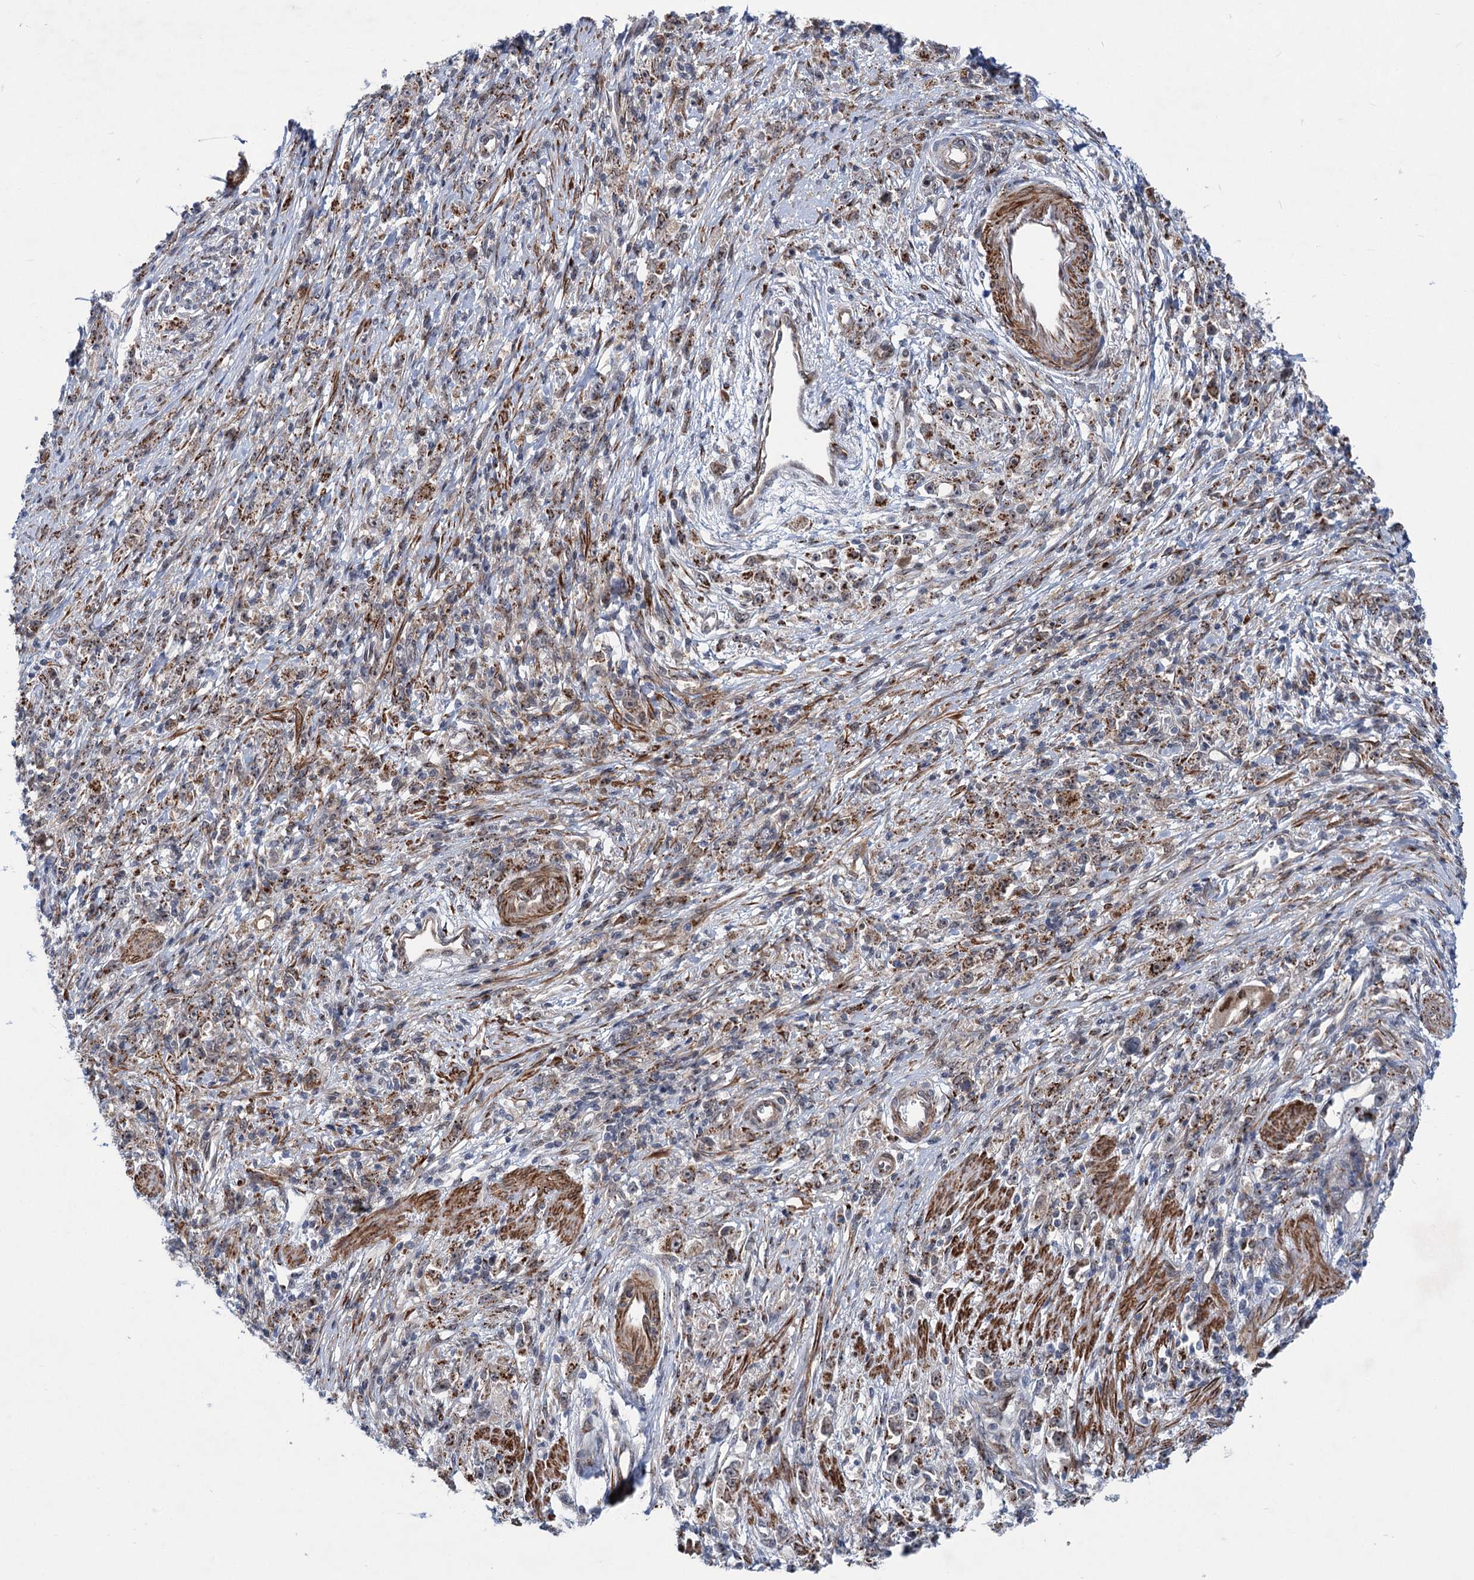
{"staining": {"intensity": "strong", "quantity": ">75%", "location": "cytoplasmic/membranous"}, "tissue": "stomach cancer", "cell_type": "Tumor cells", "image_type": "cancer", "snomed": [{"axis": "morphology", "description": "Adenocarcinoma, NOS"}, {"axis": "topography", "description": "Stomach"}], "caption": "A high-resolution photomicrograph shows immunohistochemistry staining of stomach cancer, which shows strong cytoplasmic/membranous positivity in about >75% of tumor cells. Immunohistochemistry stains the protein of interest in brown and the nuclei are stained blue.", "gene": "ELP4", "patient": {"sex": "female", "age": 59}}